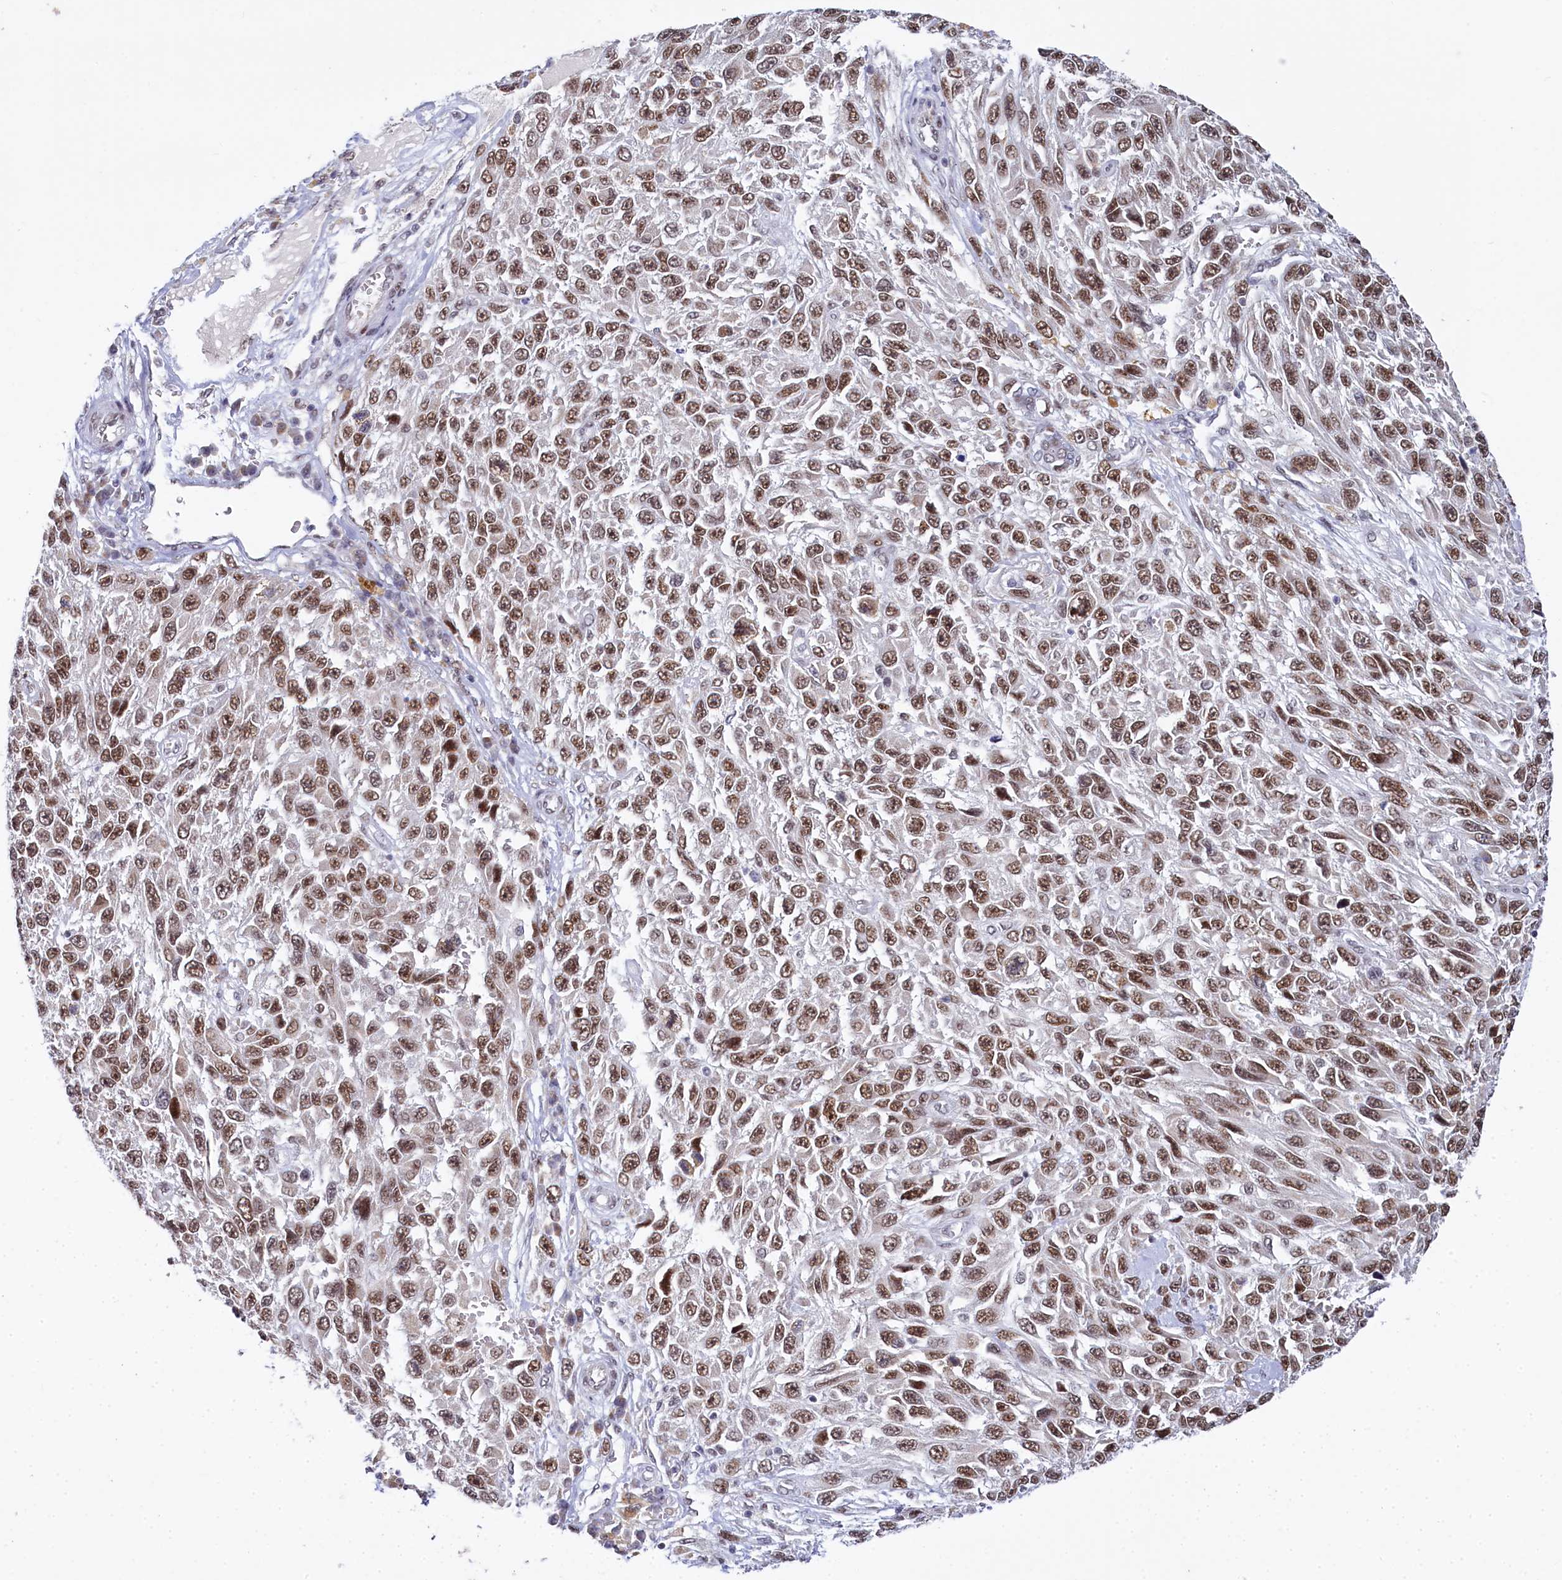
{"staining": {"intensity": "moderate", "quantity": ">75%", "location": "nuclear"}, "tissue": "melanoma", "cell_type": "Tumor cells", "image_type": "cancer", "snomed": [{"axis": "morphology", "description": "Normal tissue, NOS"}, {"axis": "morphology", "description": "Malignant melanoma, NOS"}, {"axis": "topography", "description": "Skin"}], "caption": "The histopathology image reveals a brown stain indicating the presence of a protein in the nuclear of tumor cells in melanoma.", "gene": "PPHLN1", "patient": {"sex": "female", "age": 96}}